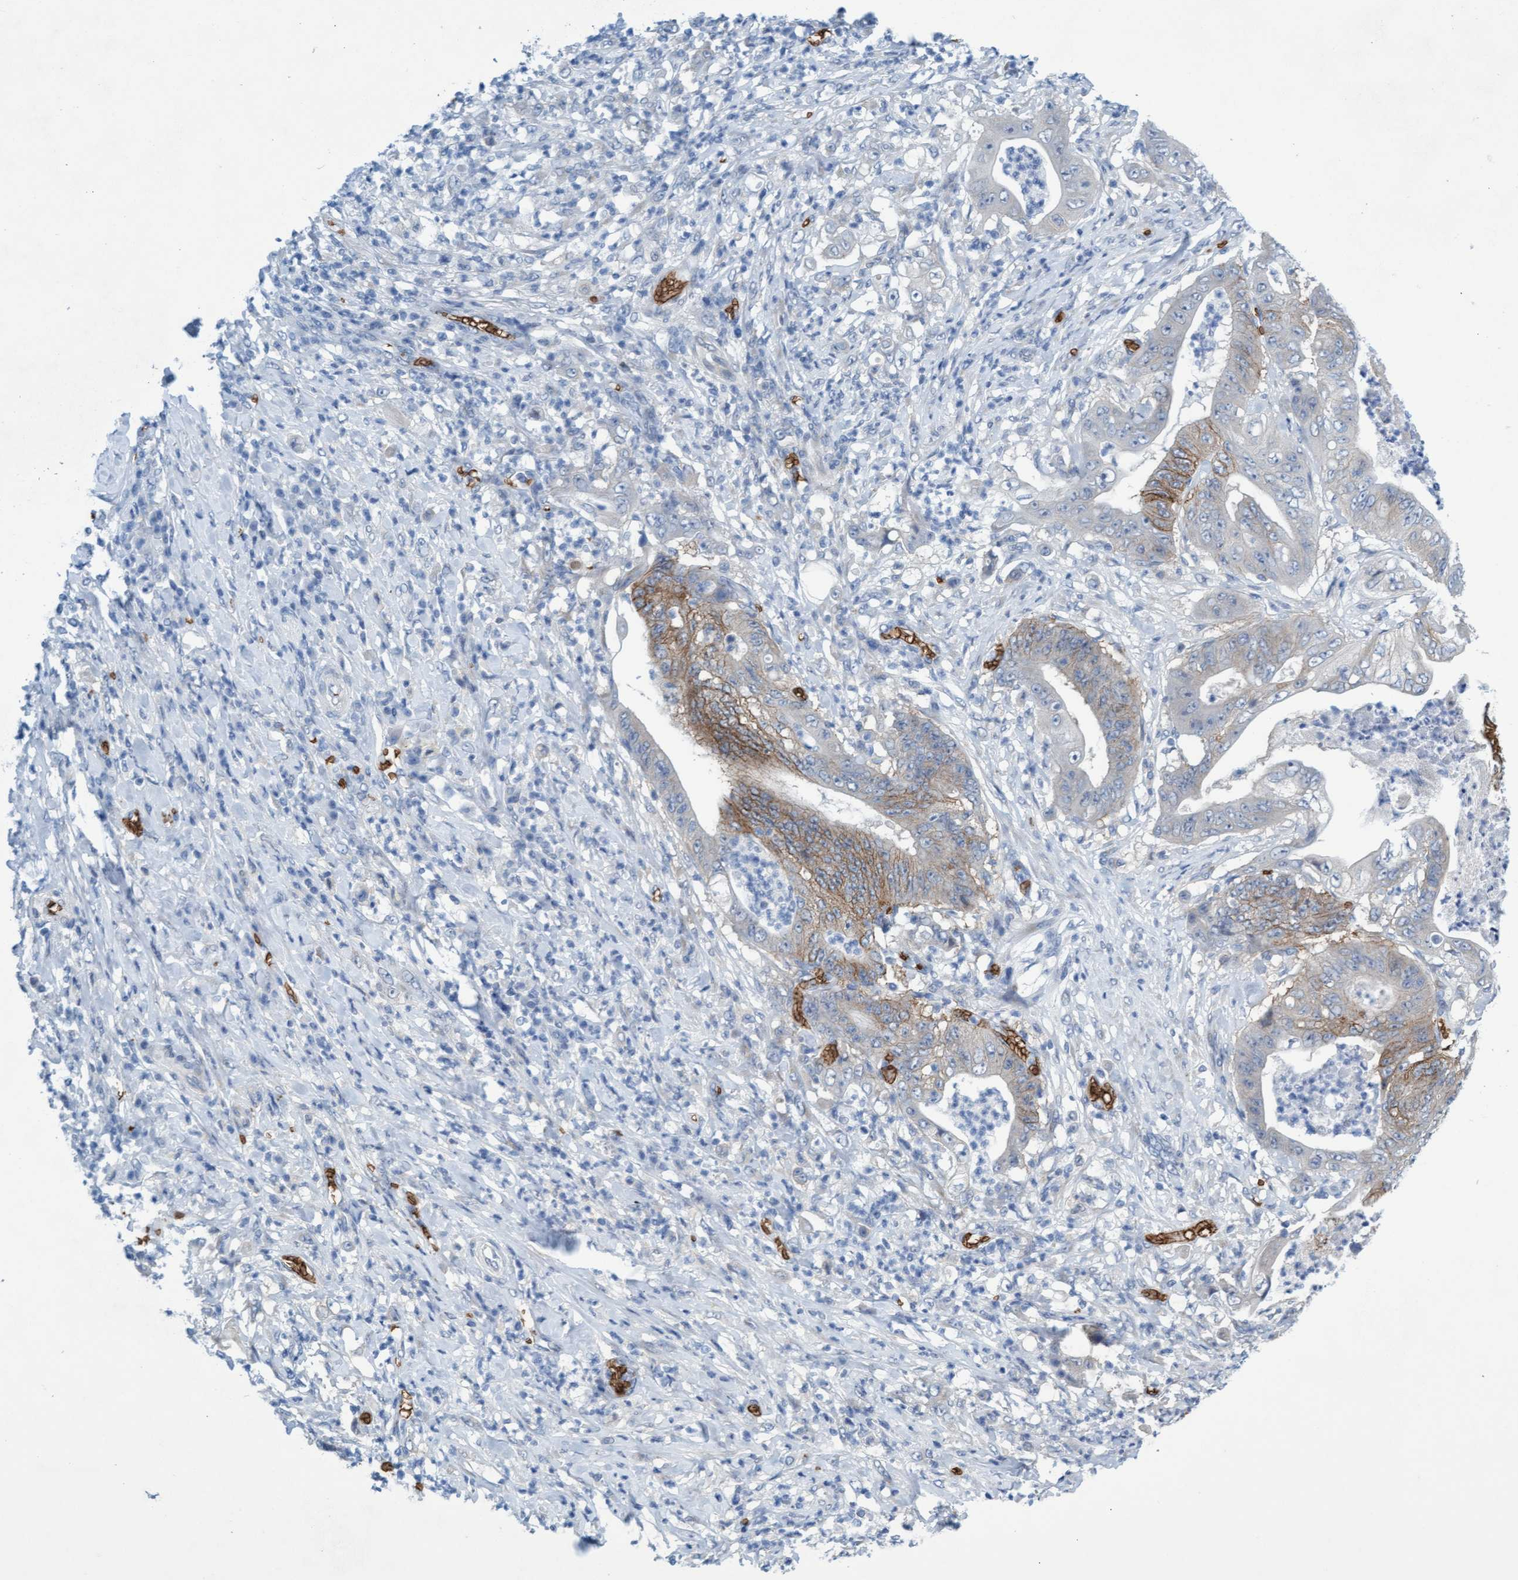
{"staining": {"intensity": "moderate", "quantity": "<25%", "location": "cytoplasmic/membranous"}, "tissue": "stomach cancer", "cell_type": "Tumor cells", "image_type": "cancer", "snomed": [{"axis": "morphology", "description": "Adenocarcinoma, NOS"}, {"axis": "topography", "description": "Stomach"}], "caption": "Adenocarcinoma (stomach) stained with a brown dye displays moderate cytoplasmic/membranous positive positivity in approximately <25% of tumor cells.", "gene": "SPEM2", "patient": {"sex": "female", "age": 73}}